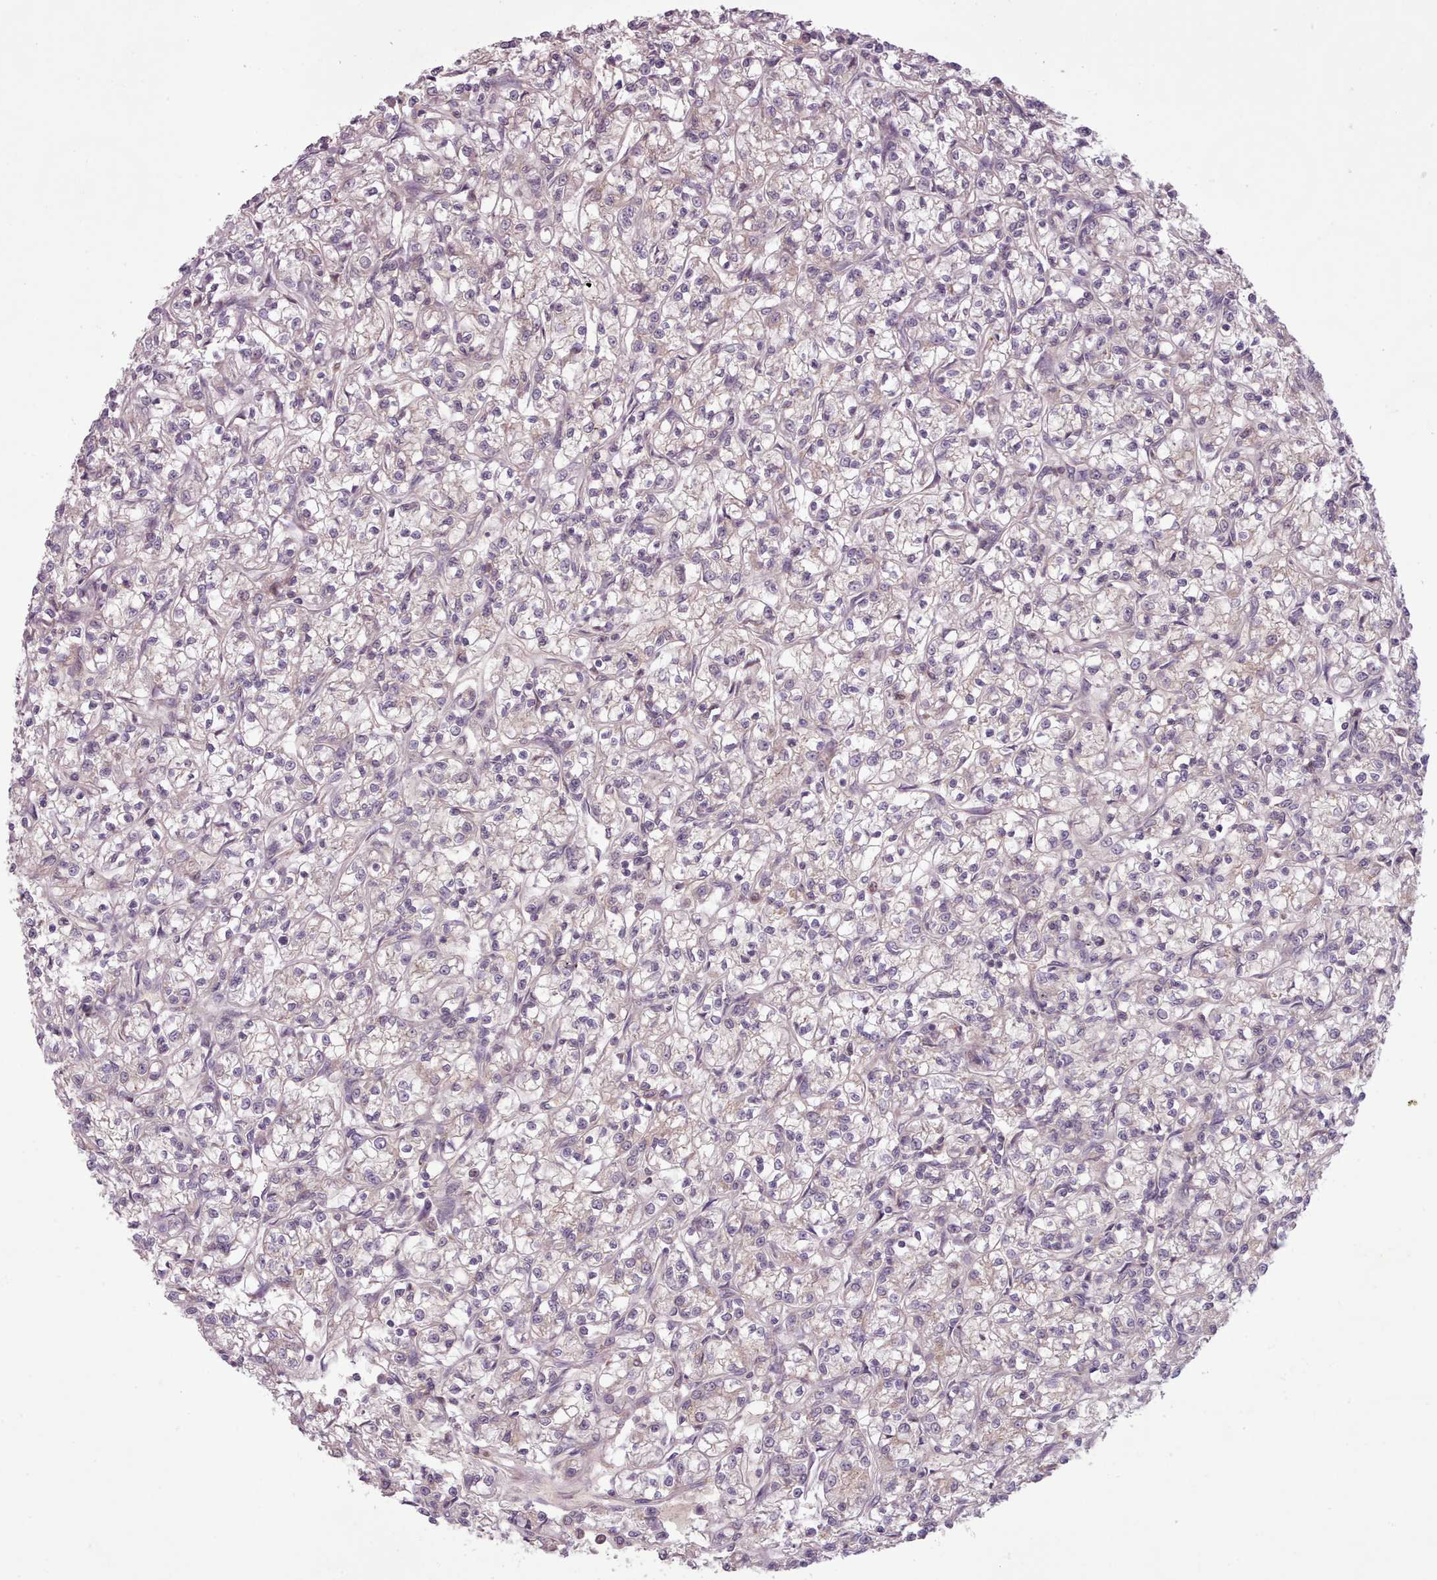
{"staining": {"intensity": "weak", "quantity": "<25%", "location": "cytoplasmic/membranous"}, "tissue": "renal cancer", "cell_type": "Tumor cells", "image_type": "cancer", "snomed": [{"axis": "morphology", "description": "Adenocarcinoma, NOS"}, {"axis": "topography", "description": "Kidney"}], "caption": "Immunohistochemistry of renal cancer (adenocarcinoma) displays no expression in tumor cells.", "gene": "LAPTM5", "patient": {"sex": "female", "age": 59}}